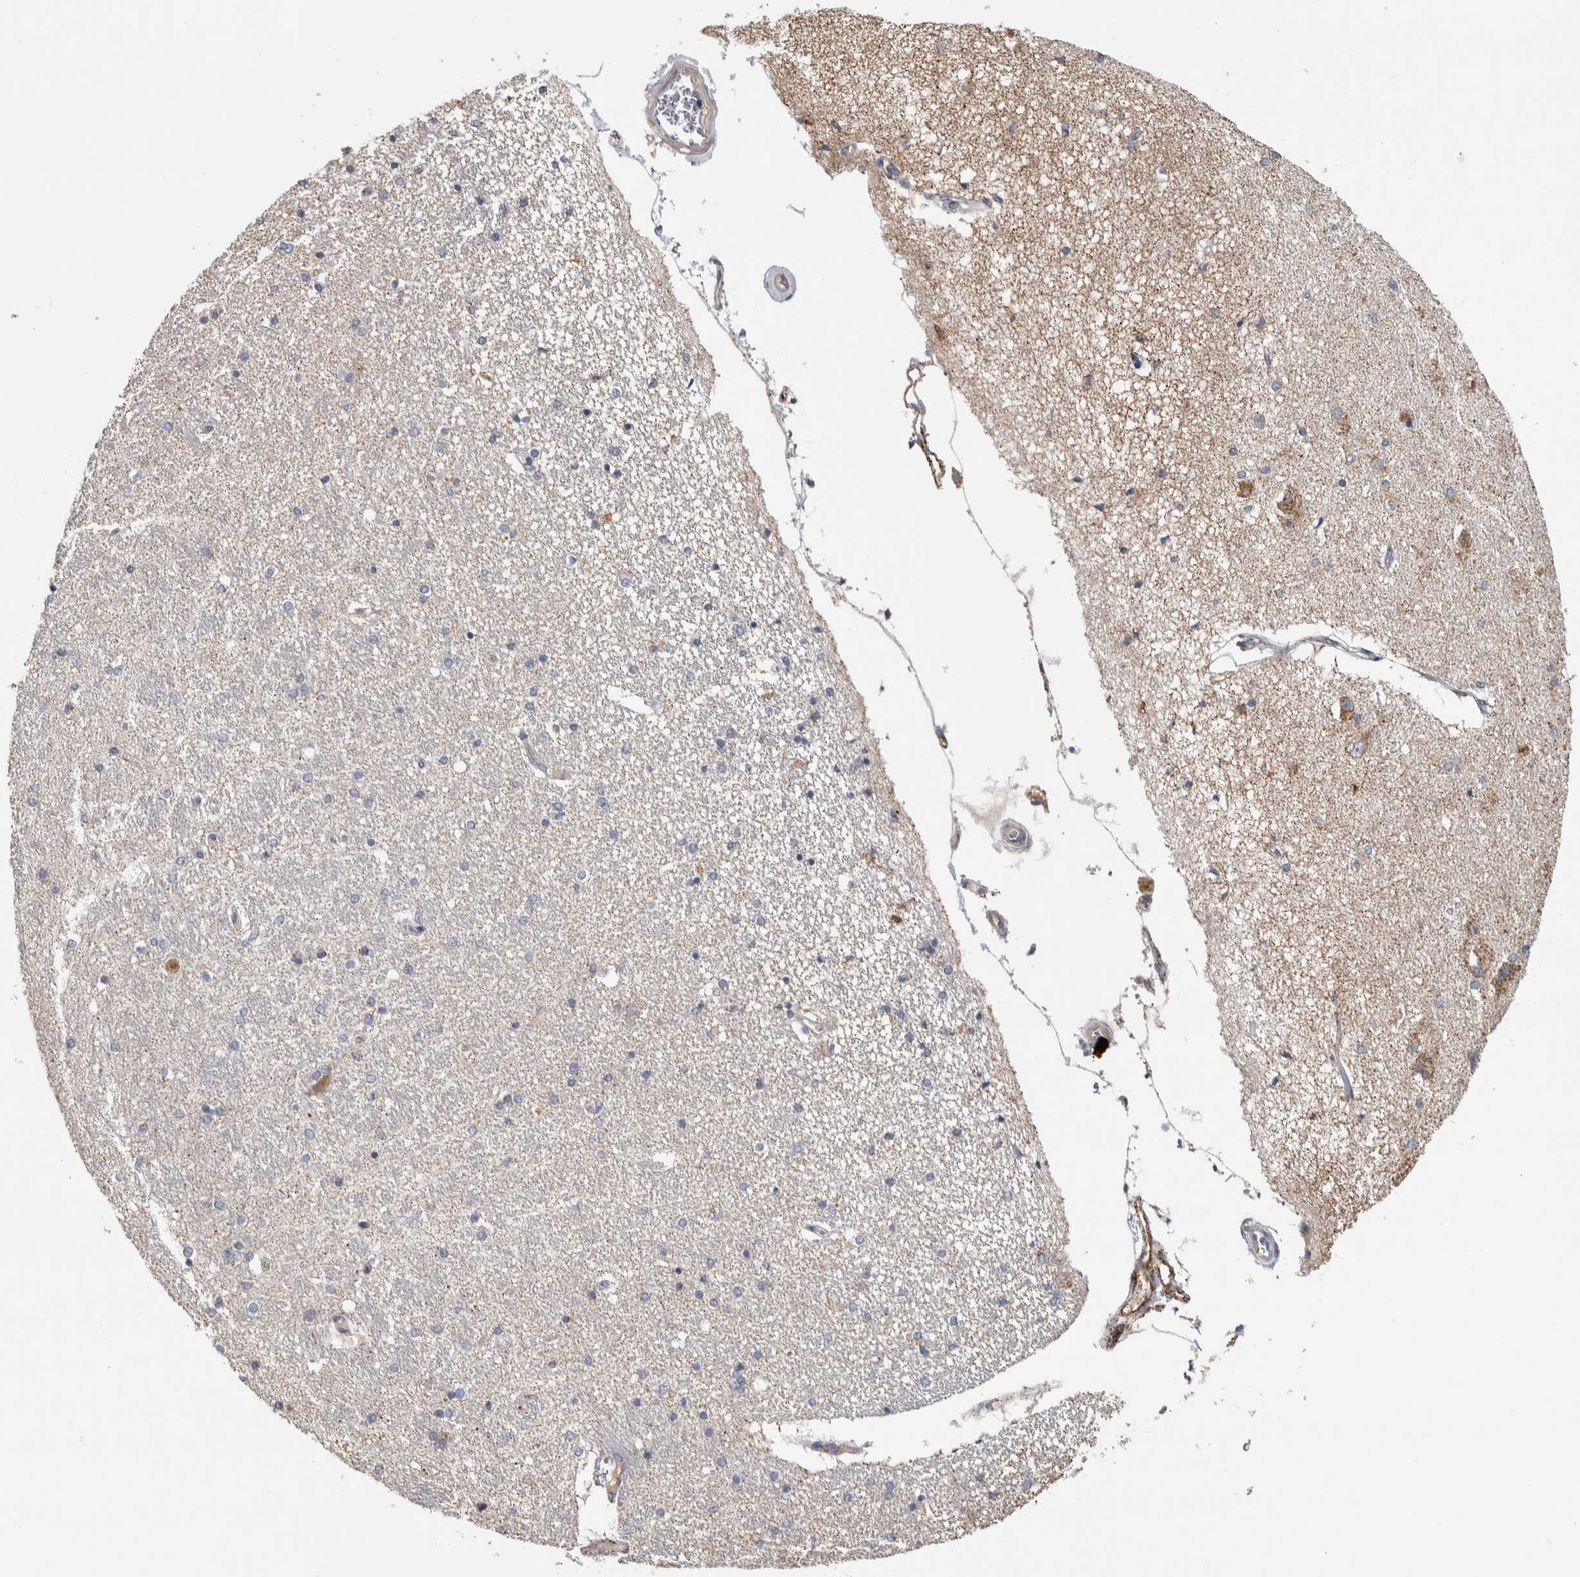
{"staining": {"intensity": "negative", "quantity": "none", "location": "none"}, "tissue": "hippocampus", "cell_type": "Glial cells", "image_type": "normal", "snomed": [{"axis": "morphology", "description": "Normal tissue, NOS"}, {"axis": "topography", "description": "Hippocampus"}], "caption": "An IHC image of normal hippocampus is shown. There is no staining in glial cells of hippocampus.", "gene": "FAM78A", "patient": {"sex": "female", "age": 54}}